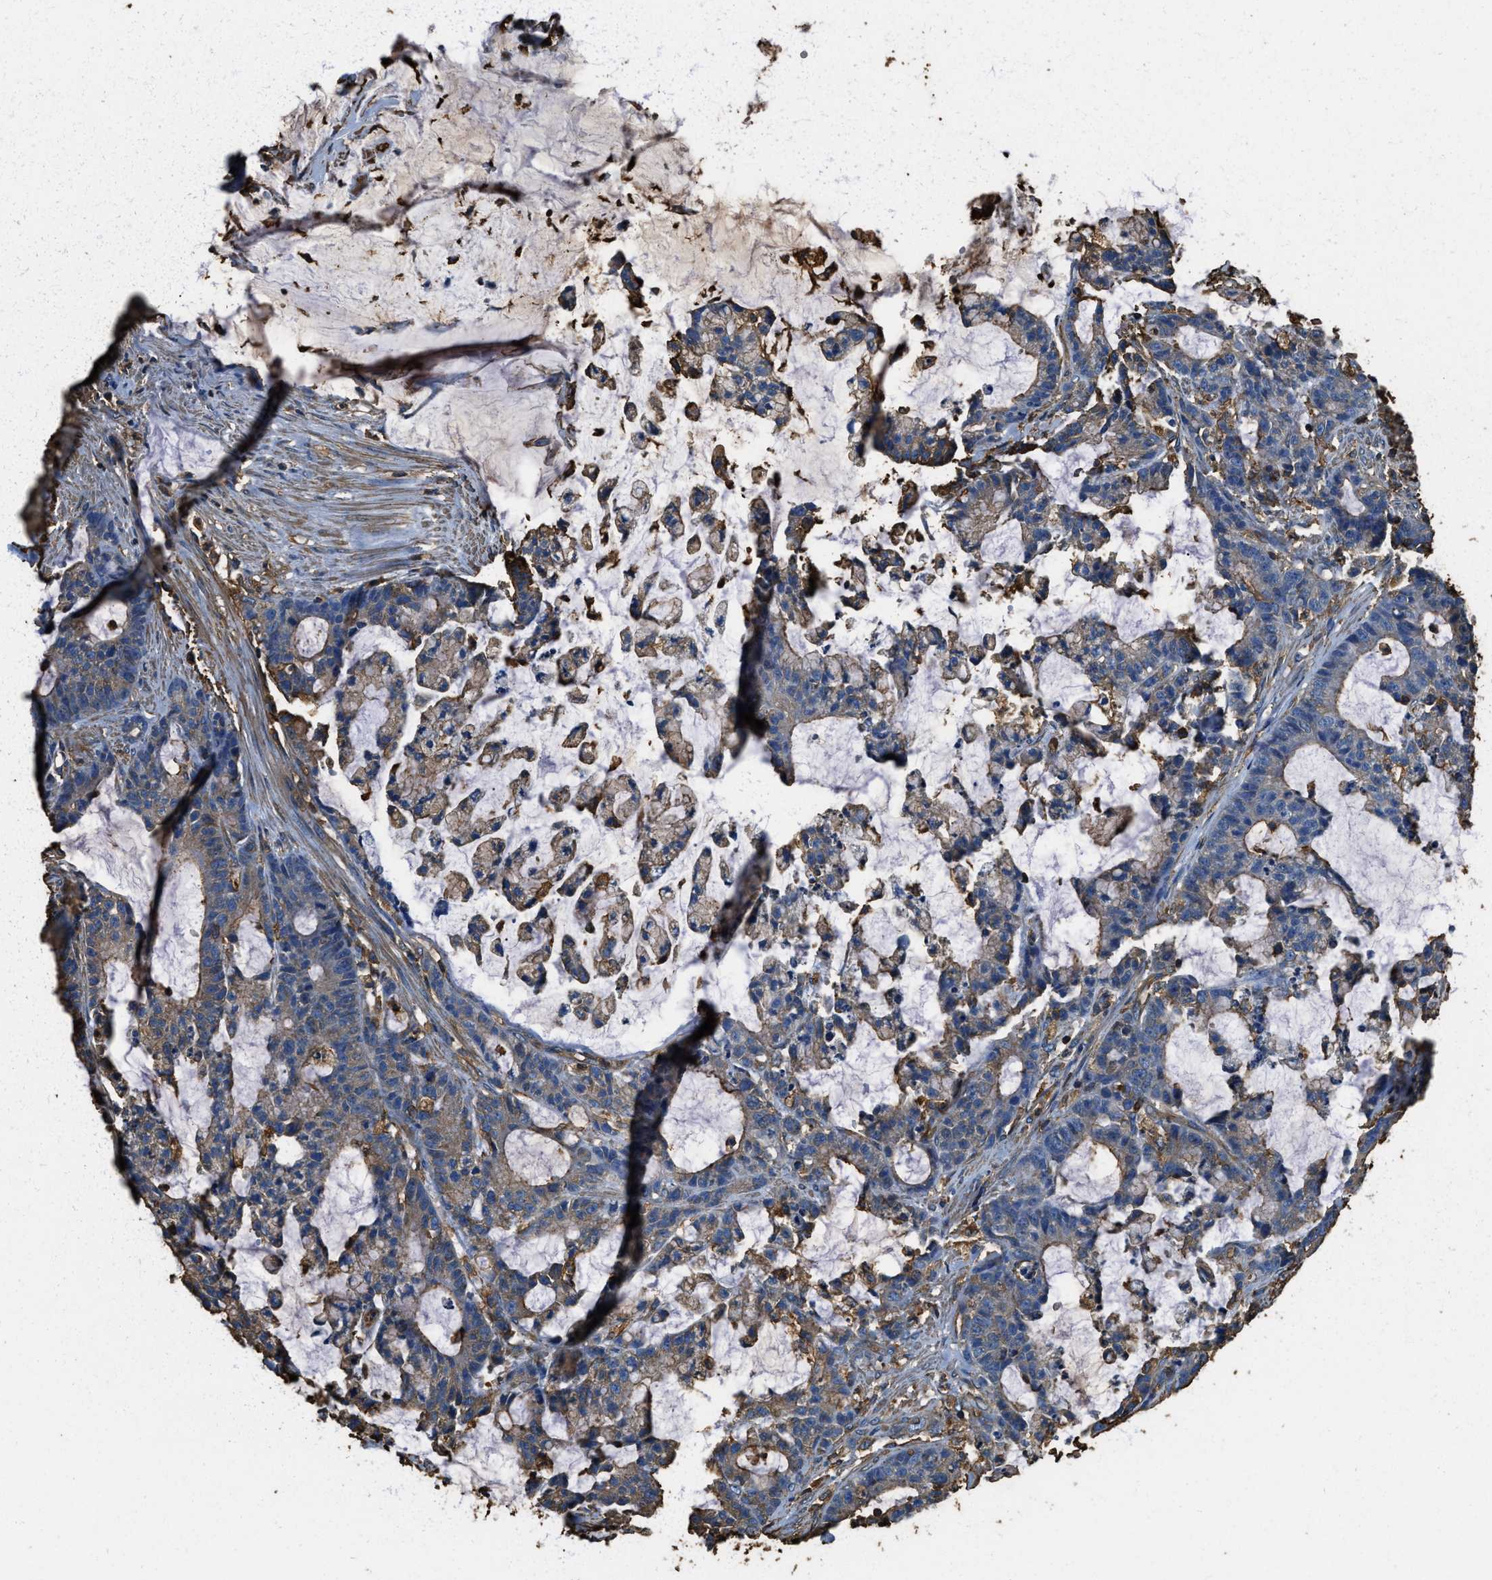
{"staining": {"intensity": "moderate", "quantity": ">75%", "location": "cytoplasmic/membranous"}, "tissue": "colorectal cancer", "cell_type": "Tumor cells", "image_type": "cancer", "snomed": [{"axis": "morphology", "description": "Adenocarcinoma, NOS"}, {"axis": "topography", "description": "Colon"}], "caption": "Protein staining of colorectal cancer (adenocarcinoma) tissue displays moderate cytoplasmic/membranous staining in approximately >75% of tumor cells.", "gene": "ACCS", "patient": {"sex": "female", "age": 84}}